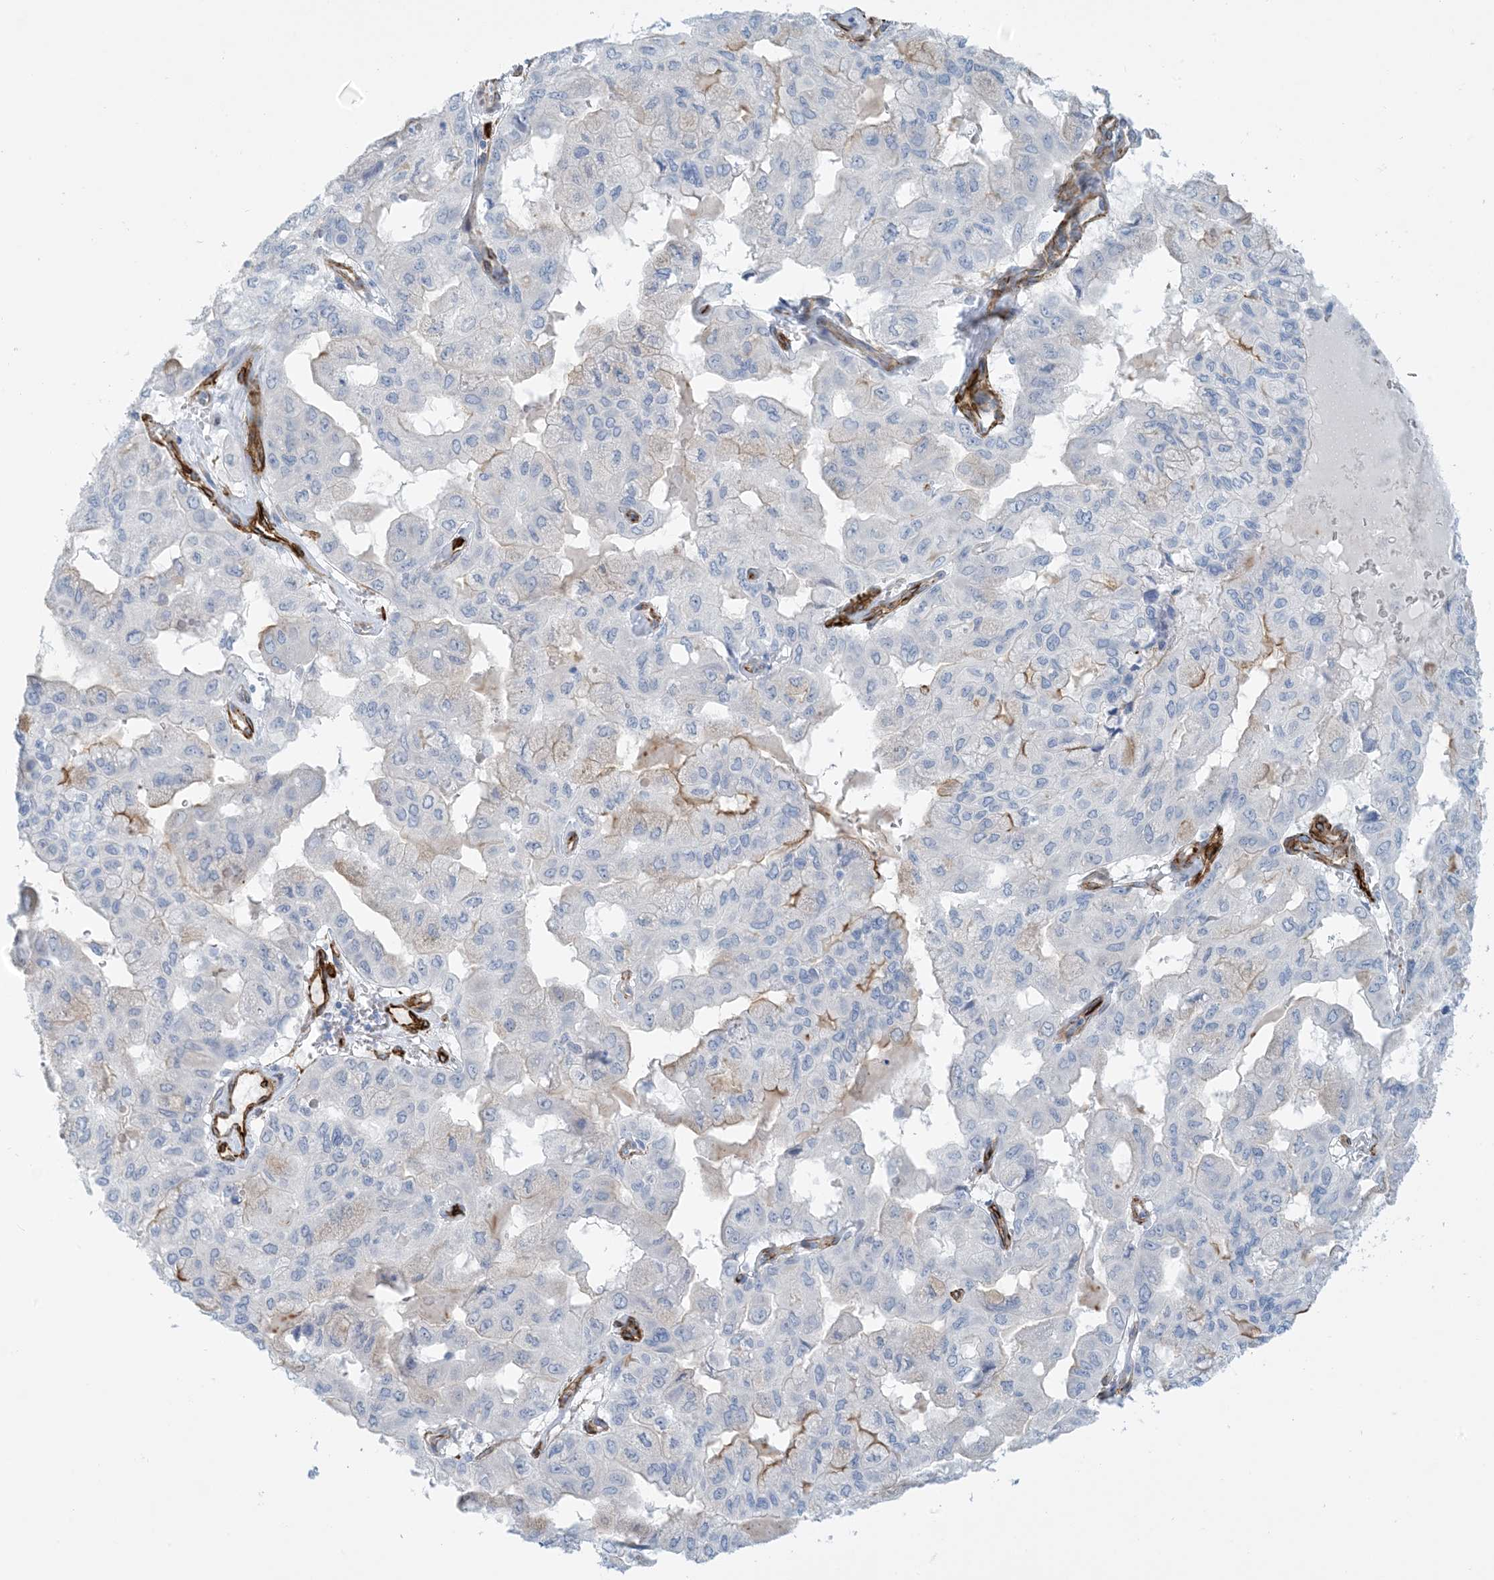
{"staining": {"intensity": "weak", "quantity": "<25%", "location": "cytoplasmic/membranous"}, "tissue": "pancreatic cancer", "cell_type": "Tumor cells", "image_type": "cancer", "snomed": [{"axis": "morphology", "description": "Adenocarcinoma, NOS"}, {"axis": "topography", "description": "Pancreas"}], "caption": "High magnification brightfield microscopy of pancreatic cancer (adenocarcinoma) stained with DAB (brown) and counterstained with hematoxylin (blue): tumor cells show no significant positivity.", "gene": "EPS8L3", "patient": {"sex": "male", "age": 51}}